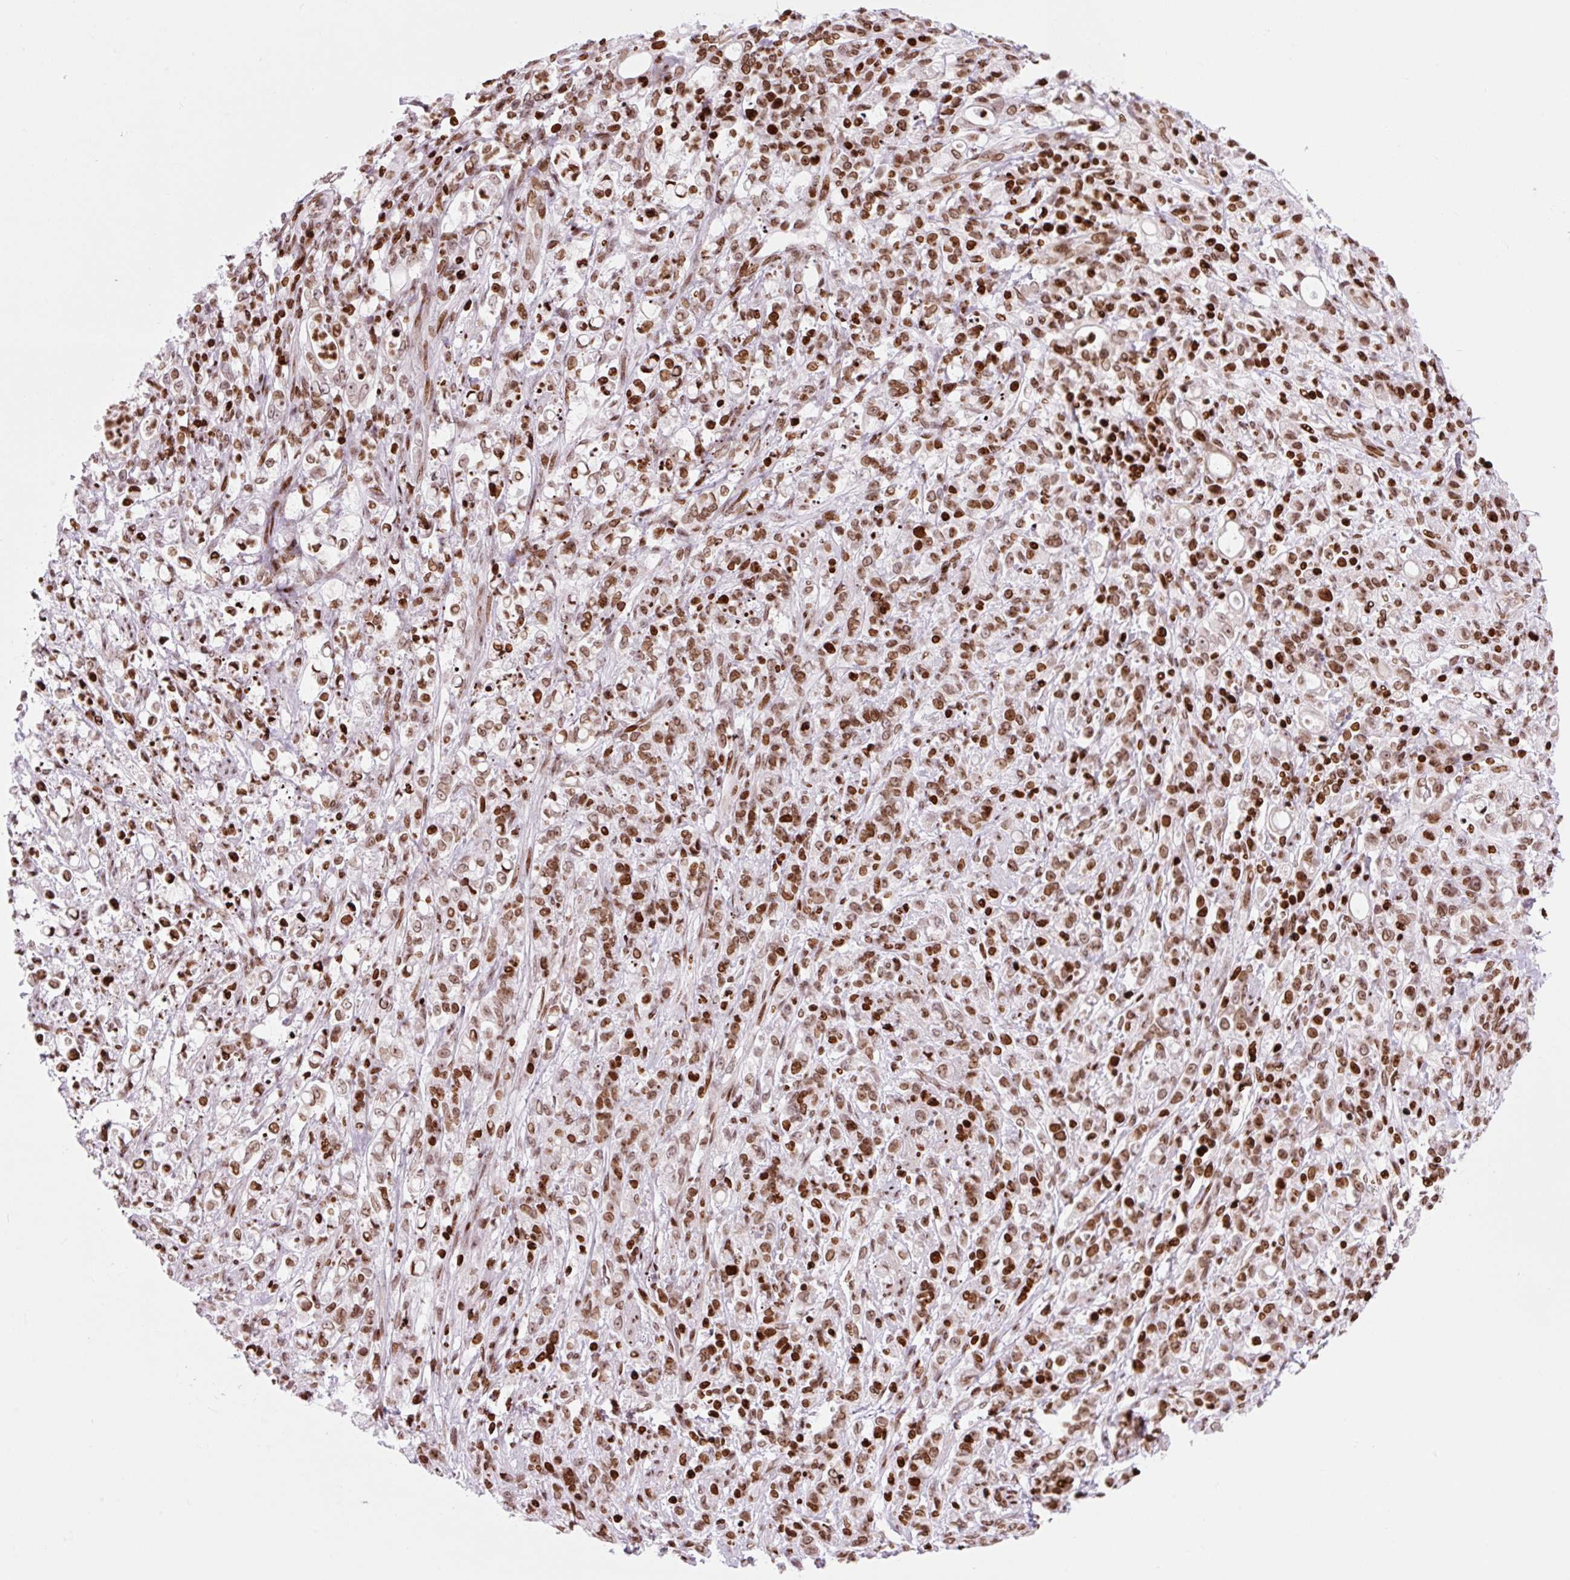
{"staining": {"intensity": "strong", "quantity": ">75%", "location": "nuclear"}, "tissue": "stomach cancer", "cell_type": "Tumor cells", "image_type": "cancer", "snomed": [{"axis": "morphology", "description": "Adenocarcinoma, NOS"}, {"axis": "topography", "description": "Stomach"}], "caption": "Strong nuclear protein positivity is appreciated in about >75% of tumor cells in stomach adenocarcinoma. The staining was performed using DAB, with brown indicating positive protein expression. Nuclei are stained blue with hematoxylin.", "gene": "H1-3", "patient": {"sex": "female", "age": 60}}